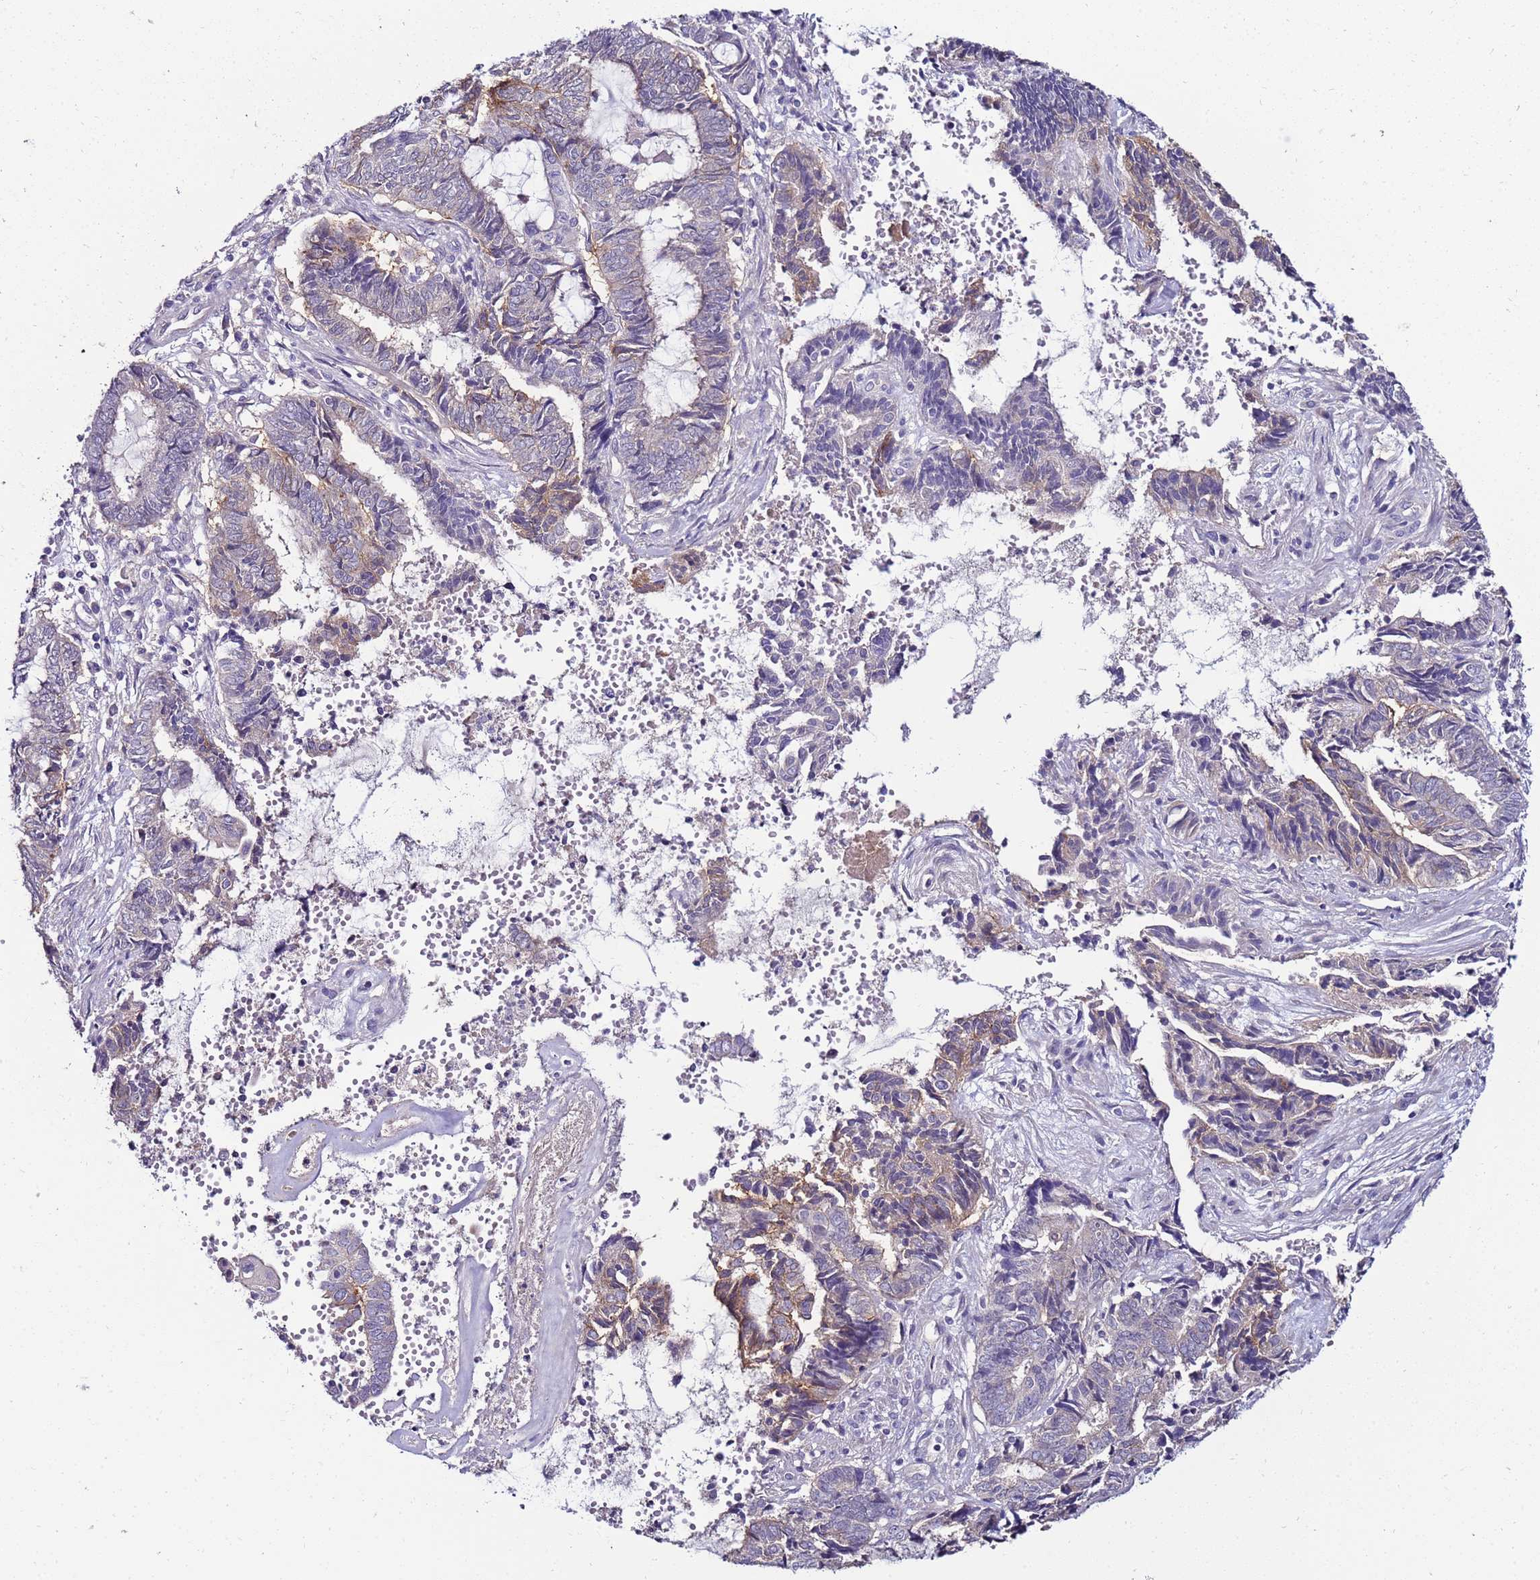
{"staining": {"intensity": "weak", "quantity": "25%-75%", "location": "cytoplasmic/membranous"}, "tissue": "endometrial cancer", "cell_type": "Tumor cells", "image_type": "cancer", "snomed": [{"axis": "morphology", "description": "Adenocarcinoma, NOS"}, {"axis": "topography", "description": "Uterus"}, {"axis": "topography", "description": "Endometrium"}], "caption": "Immunohistochemical staining of adenocarcinoma (endometrial) shows low levels of weak cytoplasmic/membranous expression in about 25%-75% of tumor cells.", "gene": "GPN3", "patient": {"sex": "female", "age": 70}}